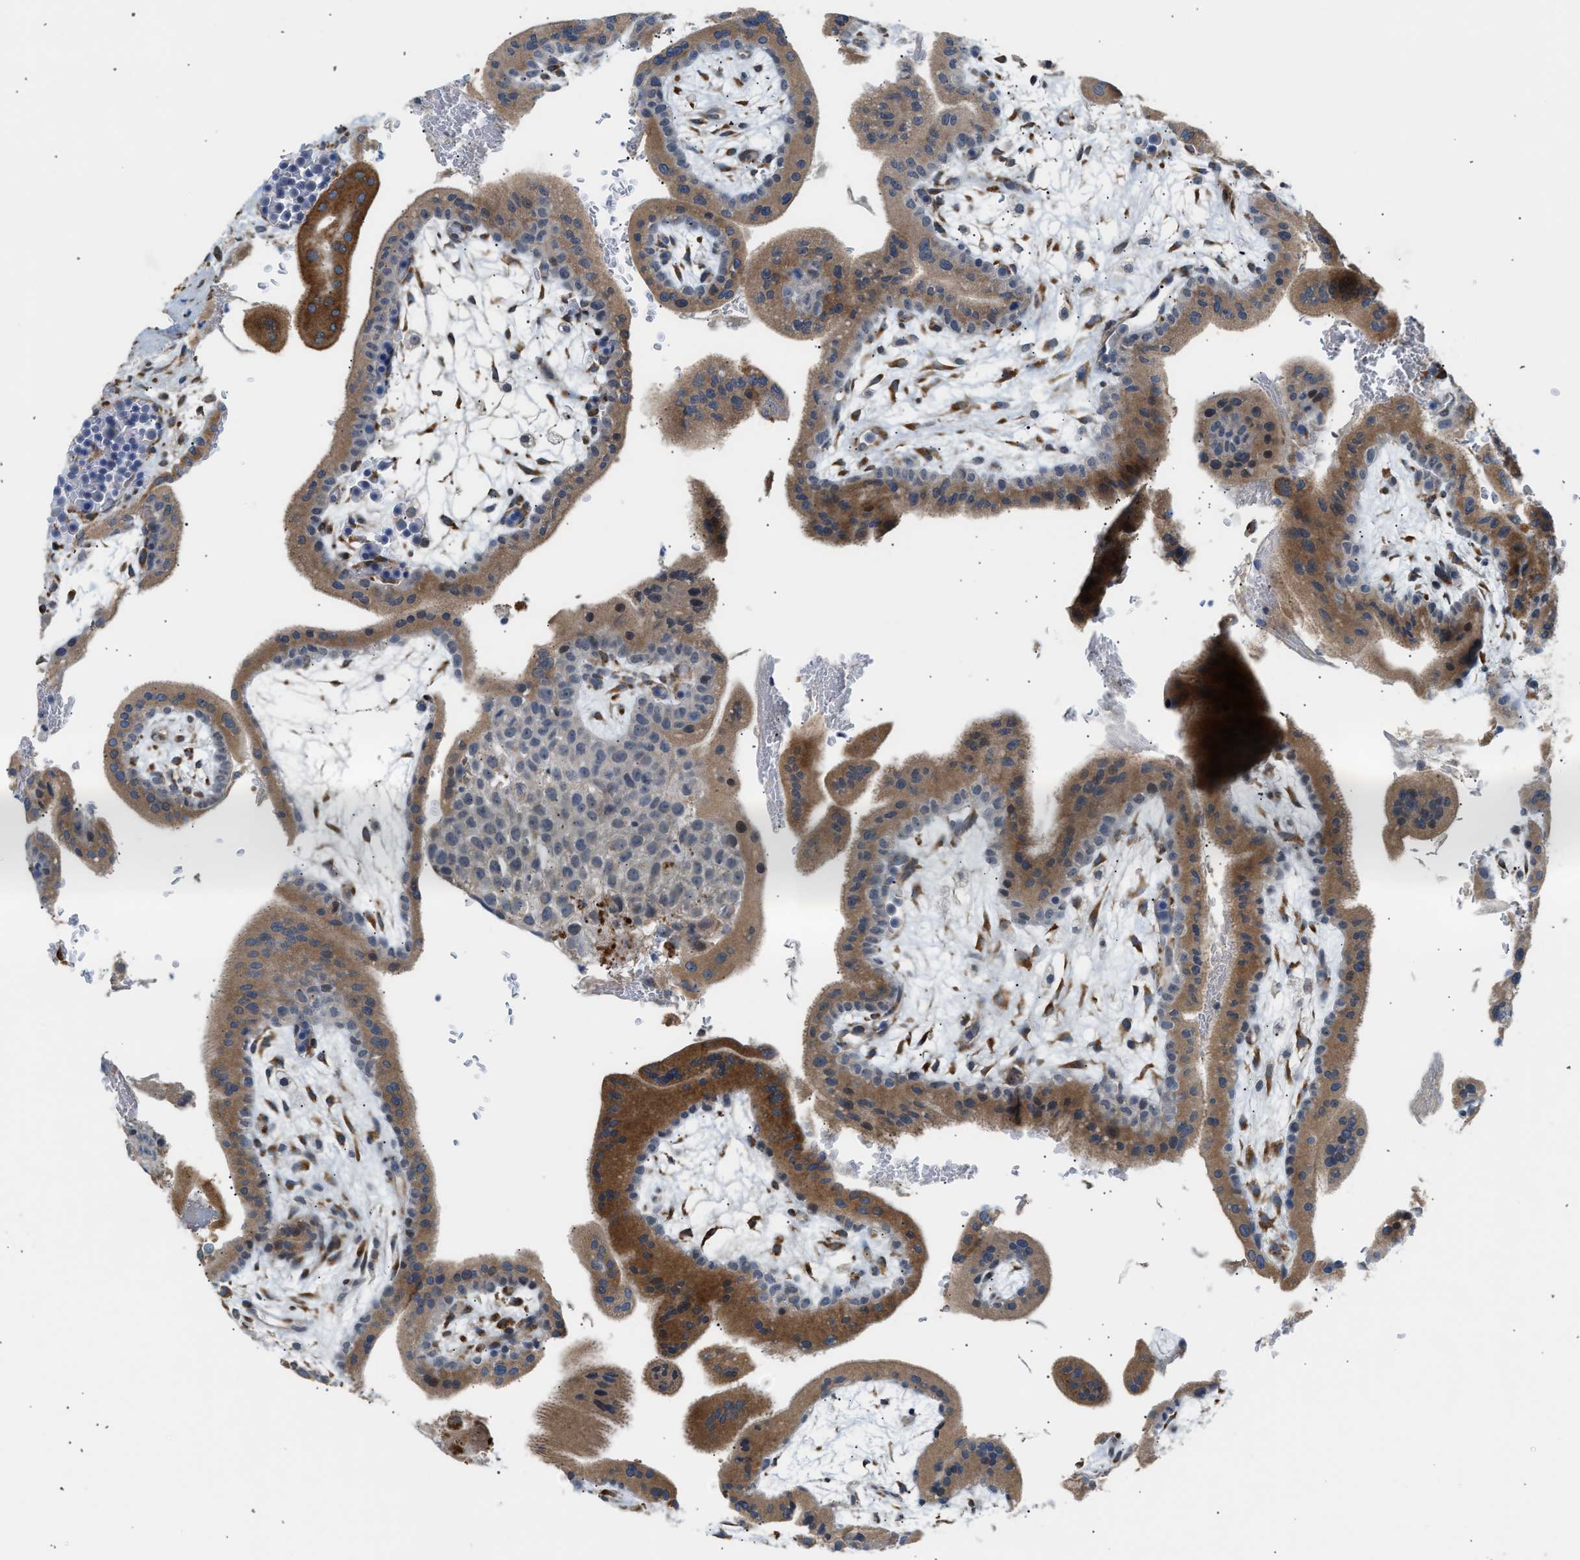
{"staining": {"intensity": "strong", "quantity": ">75%", "location": "cytoplasmic/membranous"}, "tissue": "placenta", "cell_type": "Decidual cells", "image_type": "normal", "snomed": [{"axis": "morphology", "description": "Normal tissue, NOS"}, {"axis": "topography", "description": "Placenta"}], "caption": "This micrograph shows benign placenta stained with immunohistochemistry to label a protein in brown. The cytoplasmic/membranous of decidual cells show strong positivity for the protein. Nuclei are counter-stained blue.", "gene": "KCNC2", "patient": {"sex": "female", "age": 35}}